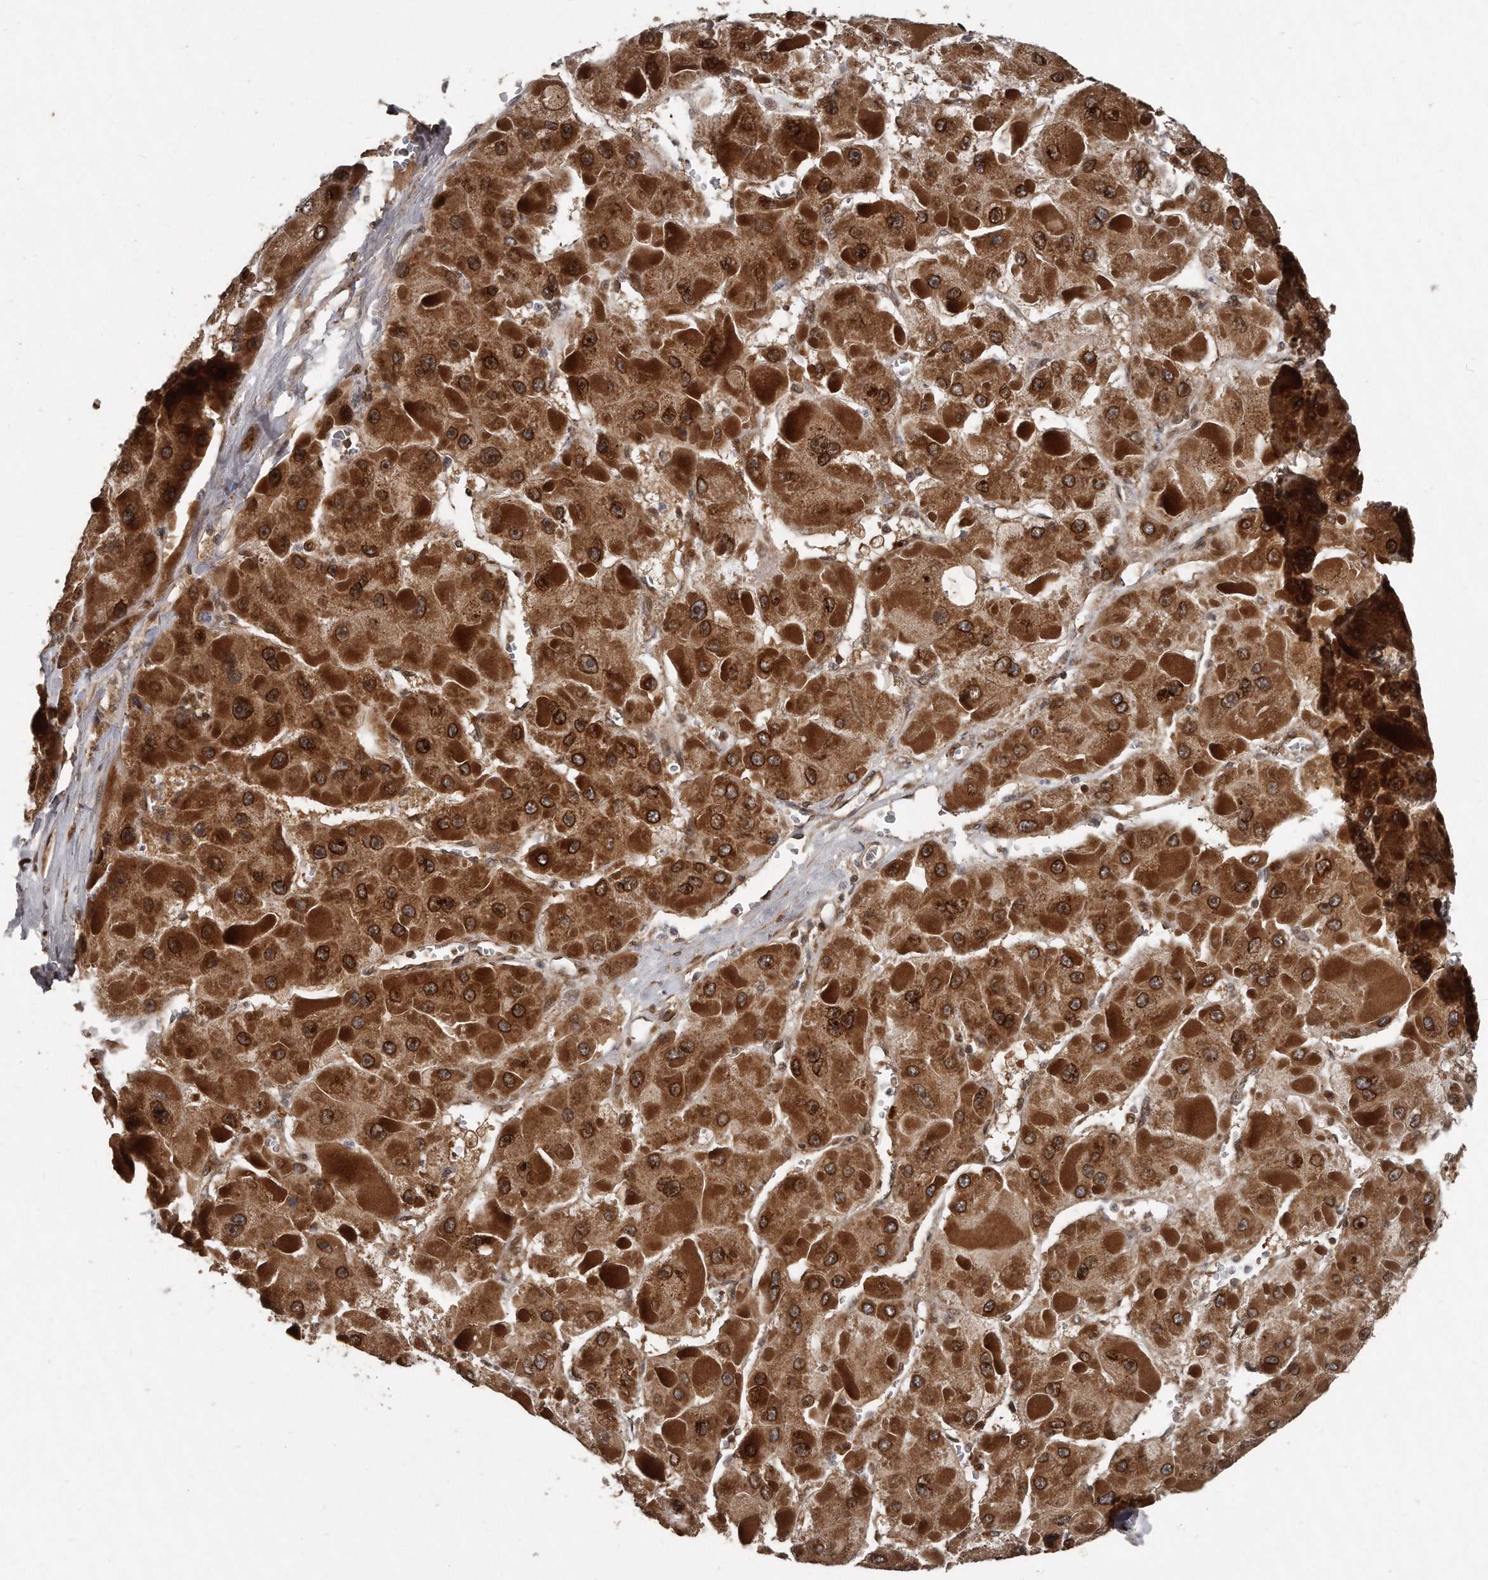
{"staining": {"intensity": "strong", "quantity": ">75%", "location": "cytoplasmic/membranous,nuclear"}, "tissue": "liver cancer", "cell_type": "Tumor cells", "image_type": "cancer", "snomed": [{"axis": "morphology", "description": "Carcinoma, Hepatocellular, NOS"}, {"axis": "topography", "description": "Liver"}], "caption": "Liver cancer stained for a protein (brown) reveals strong cytoplasmic/membranous and nuclear positive staining in about >75% of tumor cells.", "gene": "GCH1", "patient": {"sex": "female", "age": 73}}